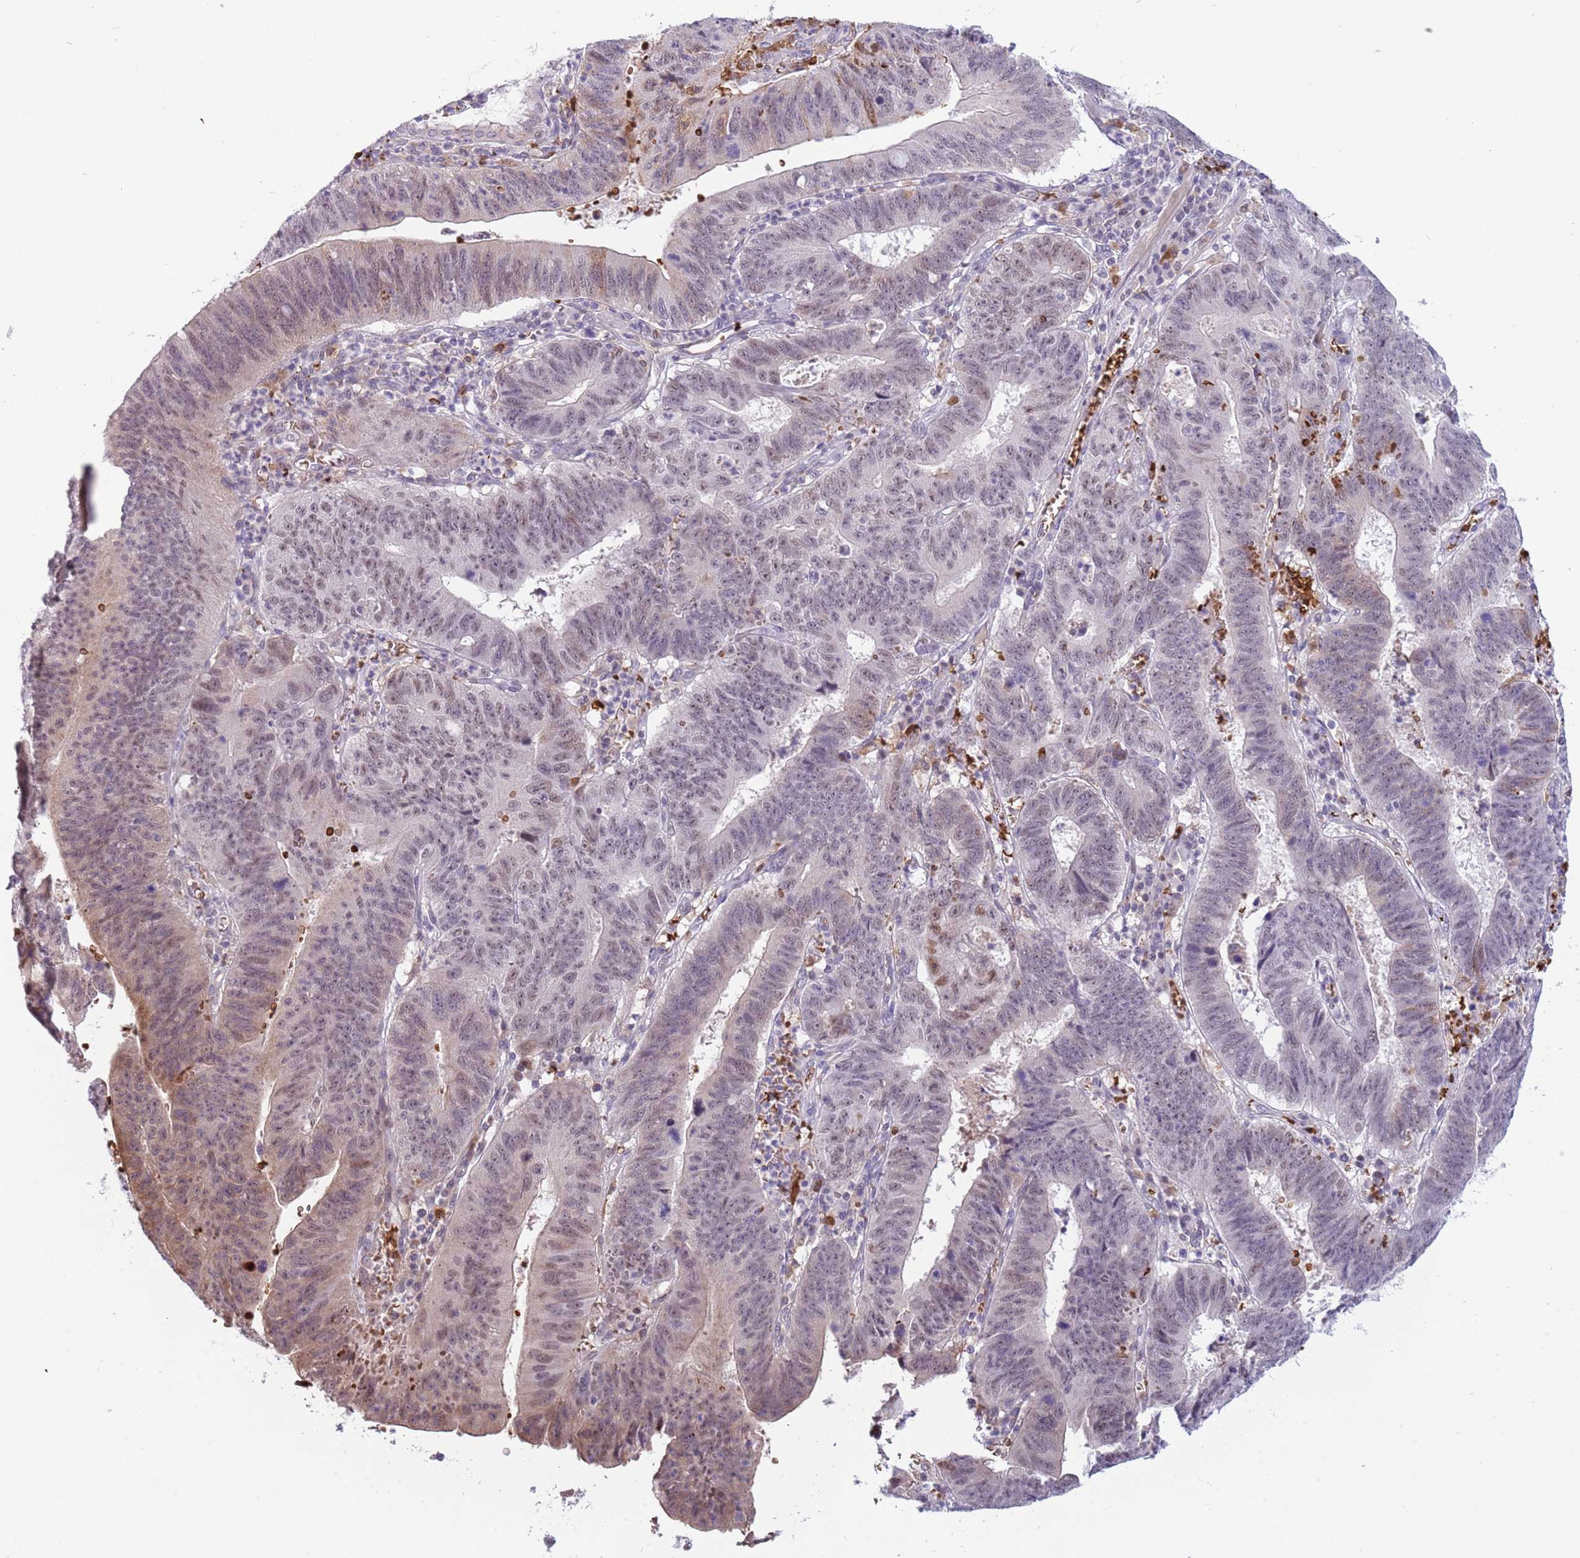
{"staining": {"intensity": "weak", "quantity": ">75%", "location": "nuclear"}, "tissue": "stomach cancer", "cell_type": "Tumor cells", "image_type": "cancer", "snomed": [{"axis": "morphology", "description": "Adenocarcinoma, NOS"}, {"axis": "topography", "description": "Stomach"}], "caption": "This photomicrograph demonstrates immunohistochemistry (IHC) staining of human stomach cancer (adenocarcinoma), with low weak nuclear staining in approximately >75% of tumor cells.", "gene": "LYPD6B", "patient": {"sex": "male", "age": 59}}